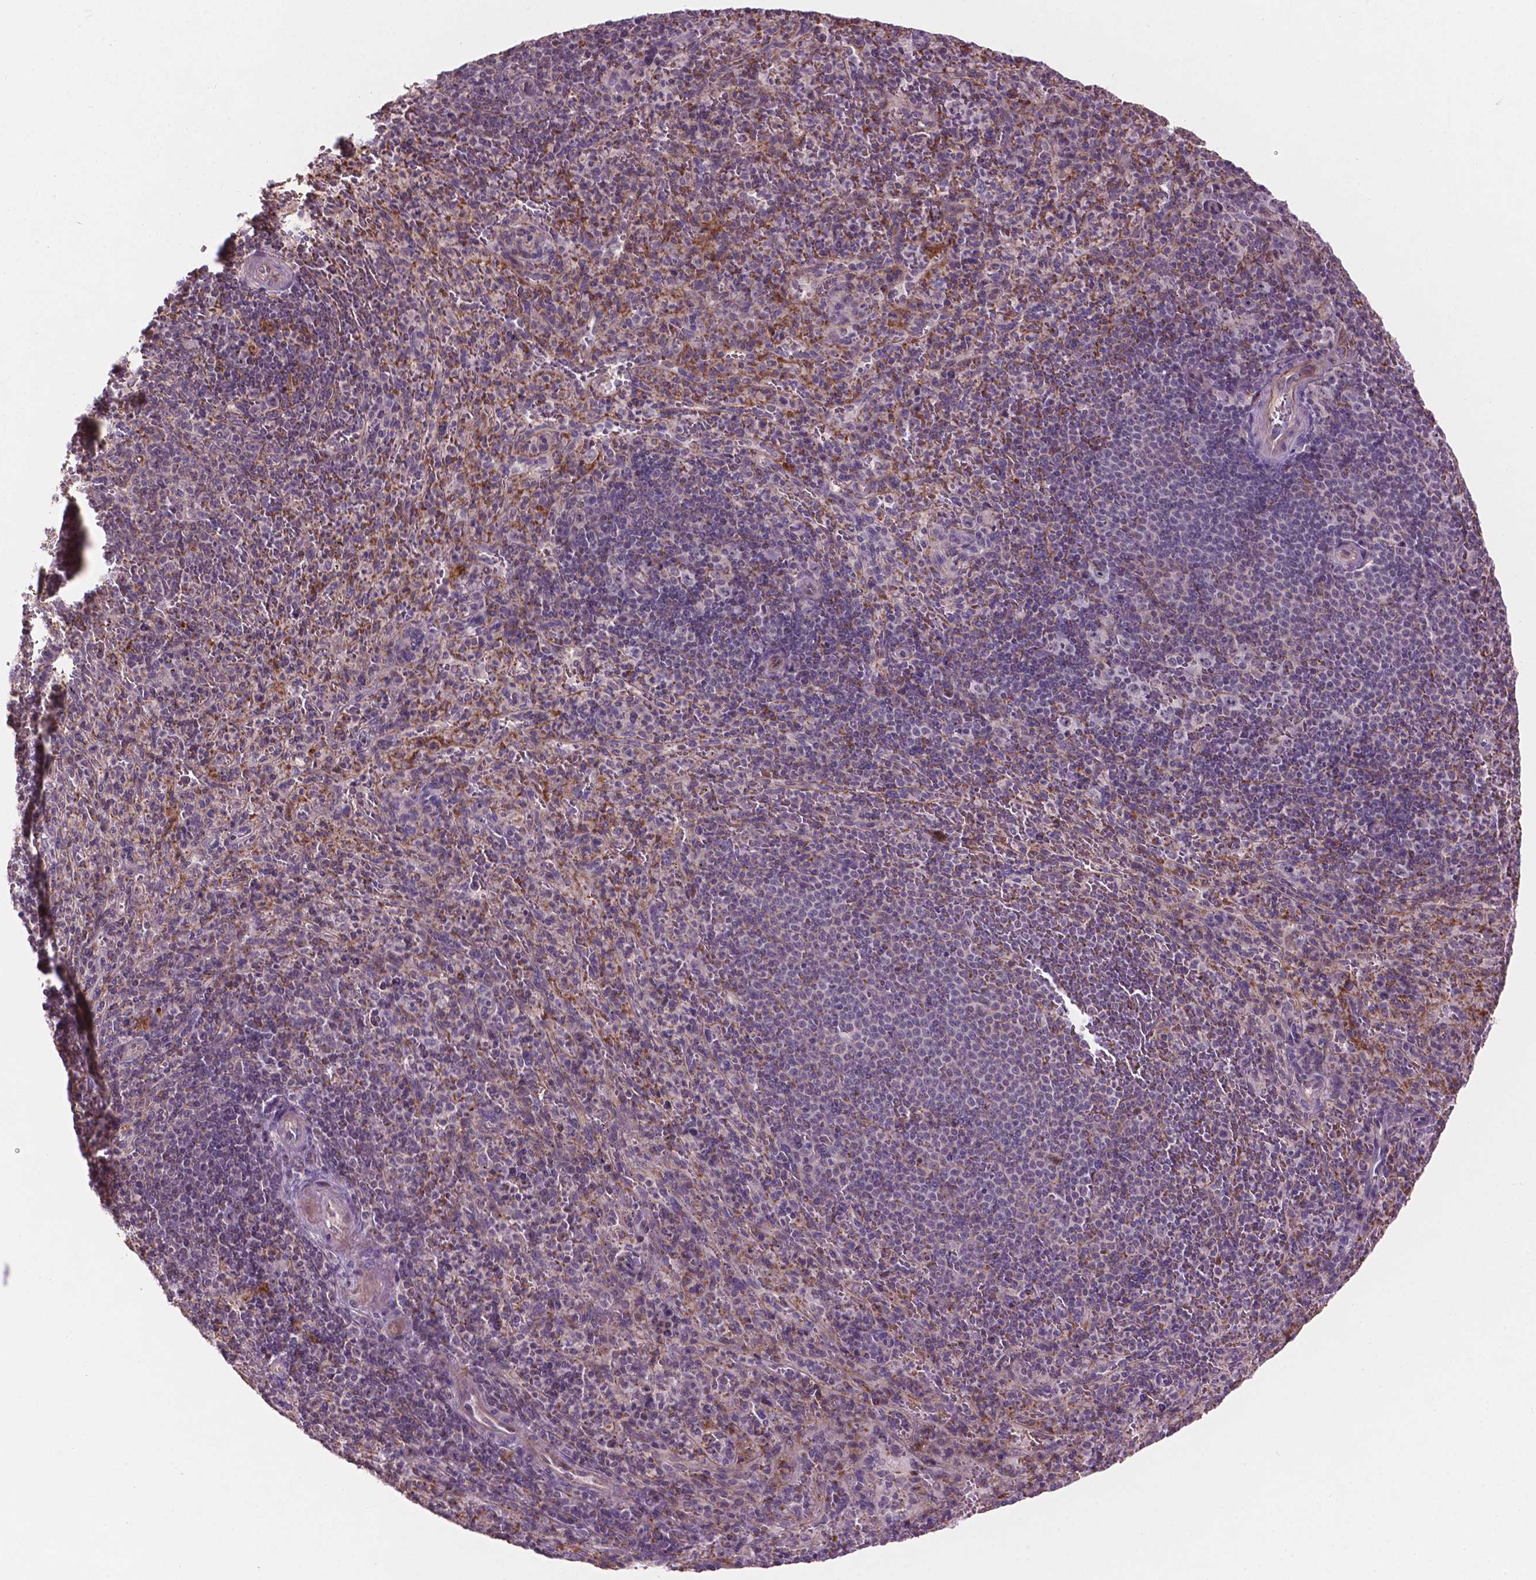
{"staining": {"intensity": "negative", "quantity": "none", "location": "none"}, "tissue": "spleen", "cell_type": "Cells in red pulp", "image_type": "normal", "snomed": [{"axis": "morphology", "description": "Normal tissue, NOS"}, {"axis": "topography", "description": "Spleen"}], "caption": "Immunohistochemistry (IHC) image of unremarkable spleen: spleen stained with DAB displays no significant protein positivity in cells in red pulp.", "gene": "ARL5C", "patient": {"sex": "male", "age": 57}}